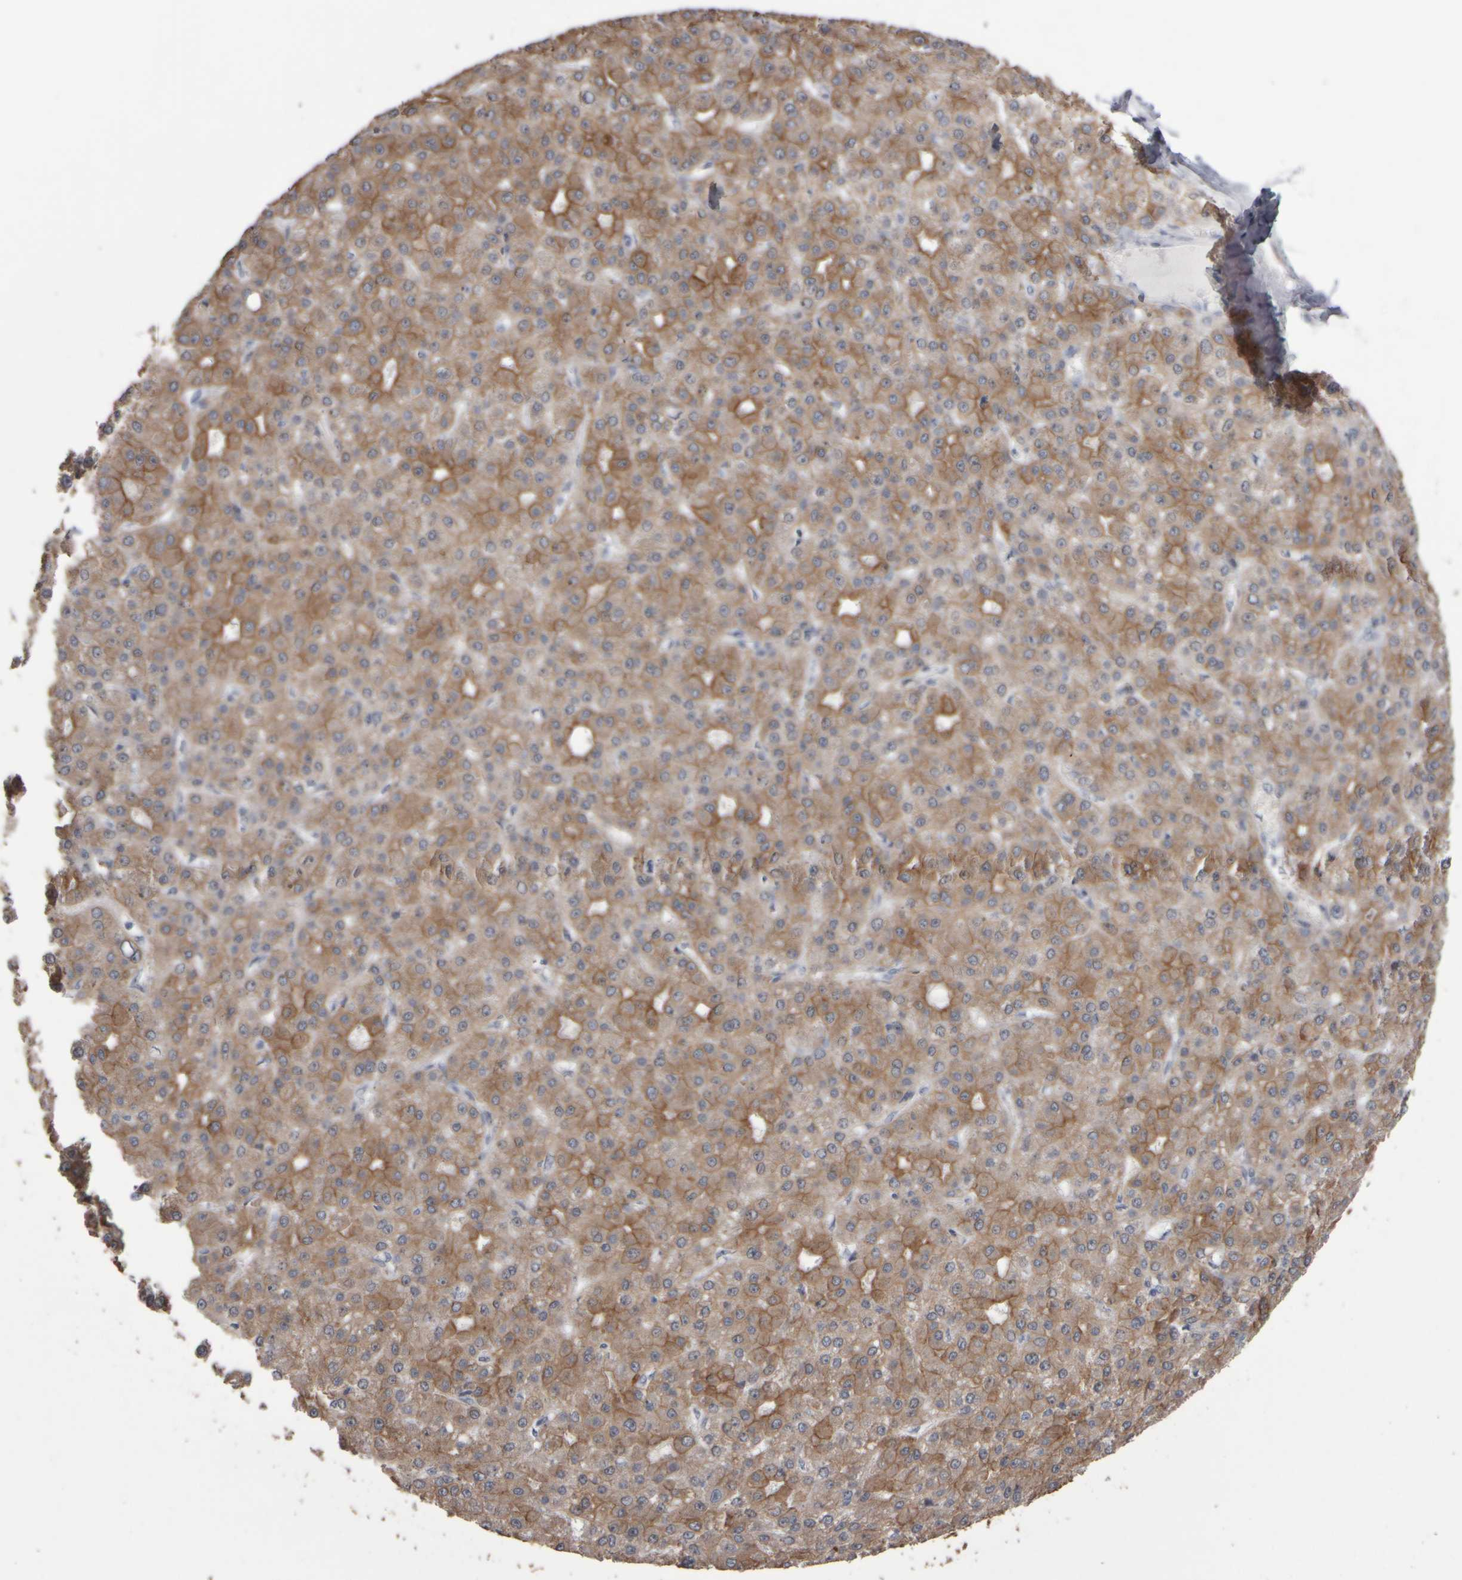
{"staining": {"intensity": "moderate", "quantity": ">75%", "location": "cytoplasmic/membranous"}, "tissue": "liver cancer", "cell_type": "Tumor cells", "image_type": "cancer", "snomed": [{"axis": "morphology", "description": "Carcinoma, Hepatocellular, NOS"}, {"axis": "topography", "description": "Liver"}], "caption": "This image shows IHC staining of human liver cancer (hepatocellular carcinoma), with medium moderate cytoplasmic/membranous expression in approximately >75% of tumor cells.", "gene": "EPHX2", "patient": {"sex": "male", "age": 67}}